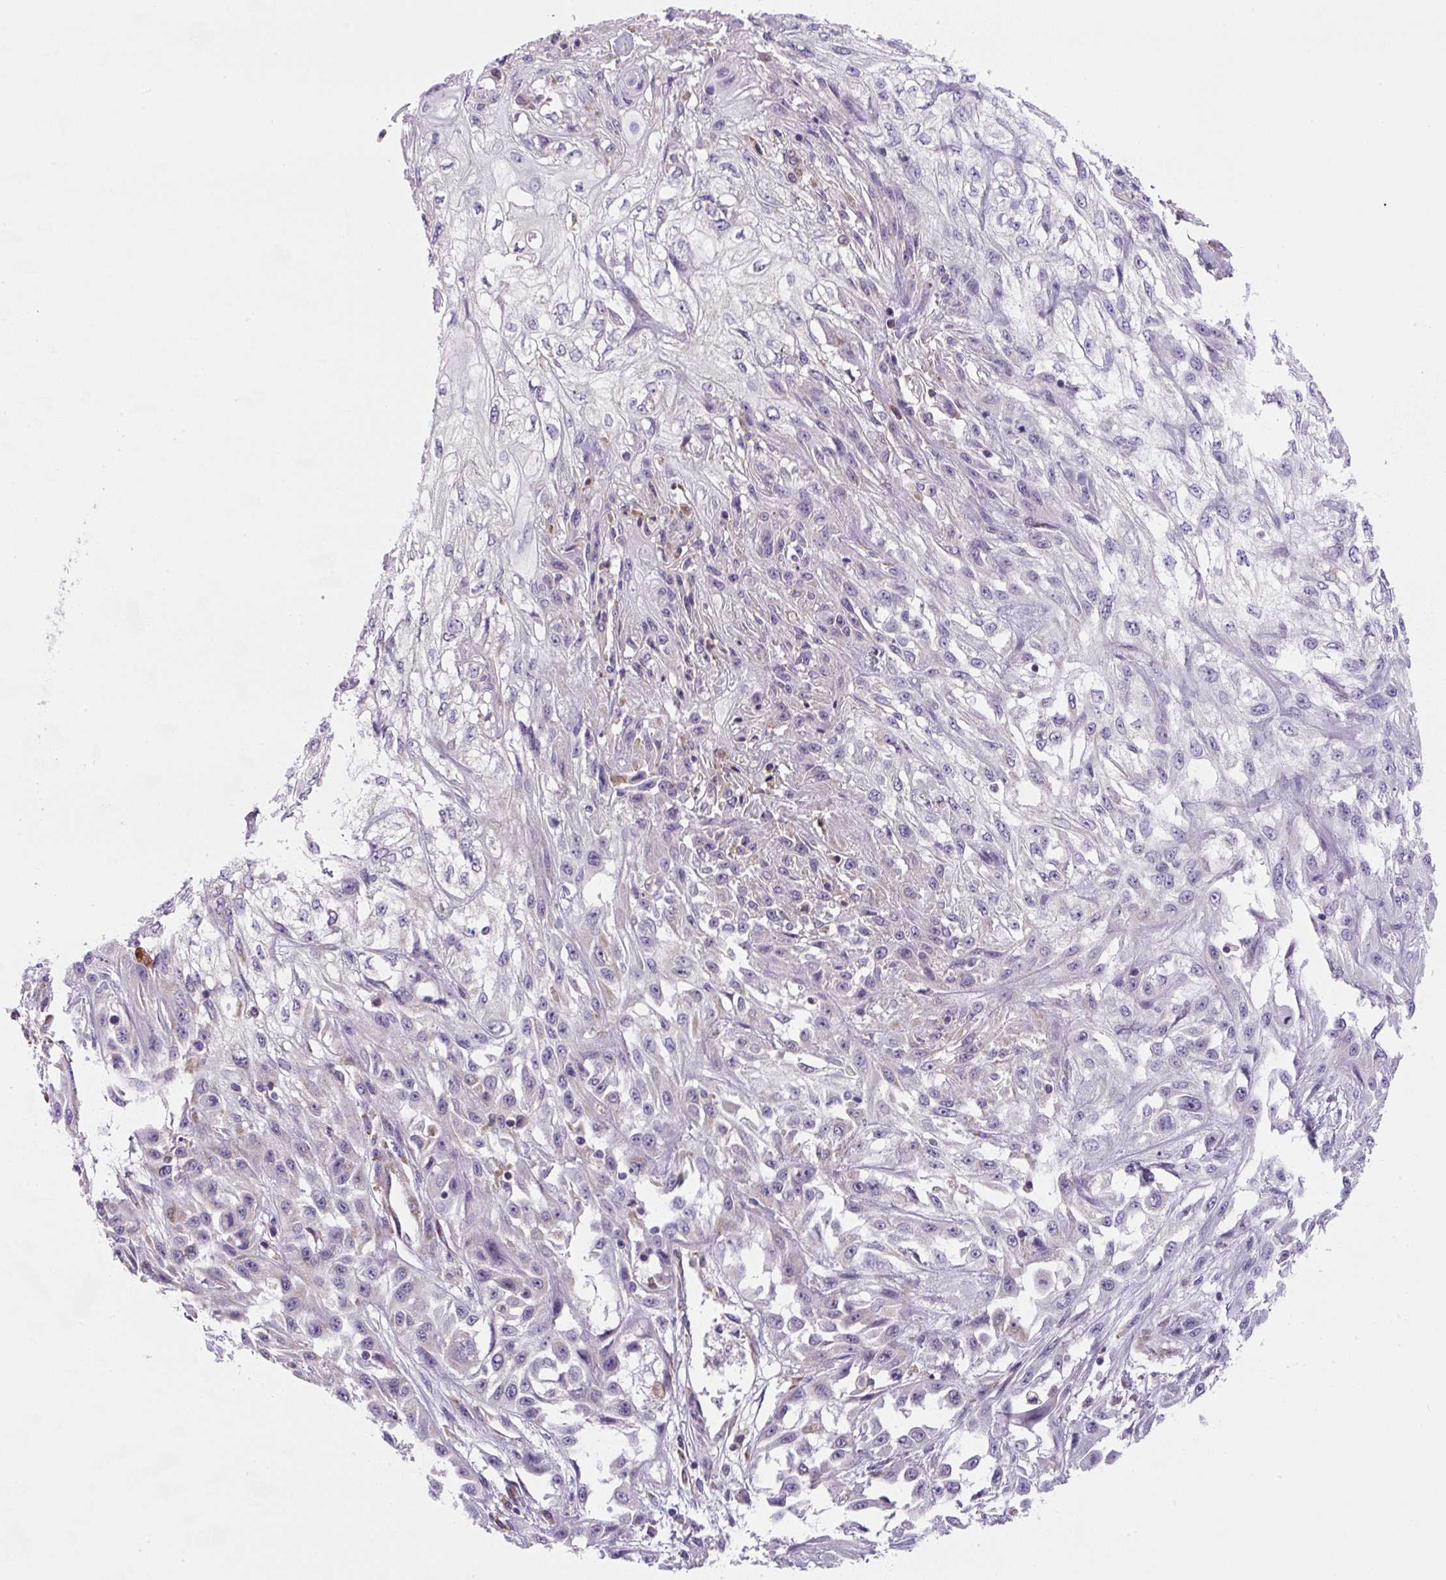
{"staining": {"intensity": "negative", "quantity": "none", "location": "none"}, "tissue": "skin cancer", "cell_type": "Tumor cells", "image_type": "cancer", "snomed": [{"axis": "morphology", "description": "Squamous cell carcinoma, NOS"}, {"axis": "morphology", "description": "Squamous cell carcinoma, metastatic, NOS"}, {"axis": "topography", "description": "Skin"}, {"axis": "topography", "description": "Lymph node"}], "caption": "Immunohistochemistry (IHC) of human skin squamous cell carcinoma demonstrates no expression in tumor cells.", "gene": "FZD5", "patient": {"sex": "male", "age": 75}}